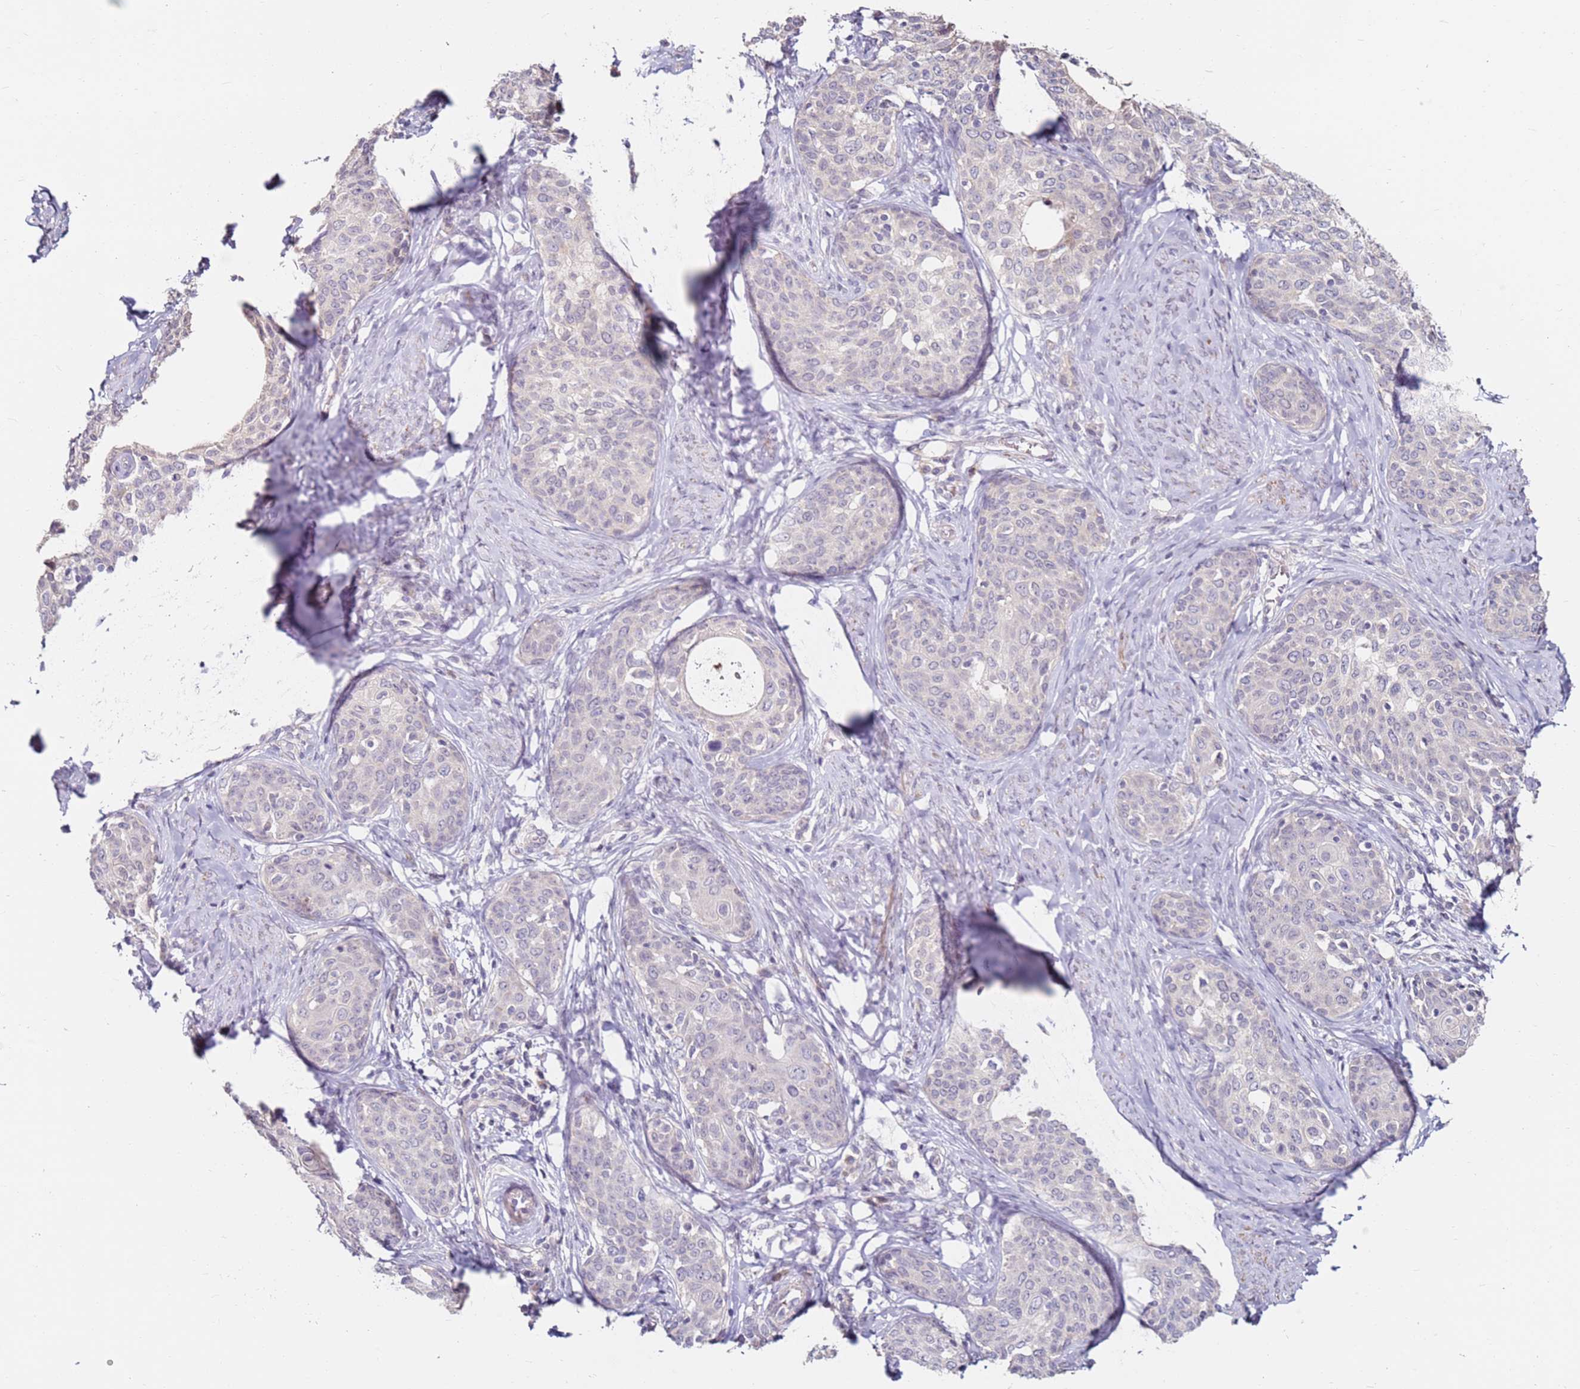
{"staining": {"intensity": "negative", "quantity": "none", "location": "none"}, "tissue": "cervical cancer", "cell_type": "Tumor cells", "image_type": "cancer", "snomed": [{"axis": "morphology", "description": "Squamous cell carcinoma, NOS"}, {"axis": "morphology", "description": "Adenocarcinoma, NOS"}, {"axis": "topography", "description": "Cervix"}], "caption": "DAB (3,3'-diaminobenzidine) immunohistochemical staining of cervical cancer displays no significant expression in tumor cells.", "gene": "RARS2", "patient": {"sex": "female", "age": 52}}